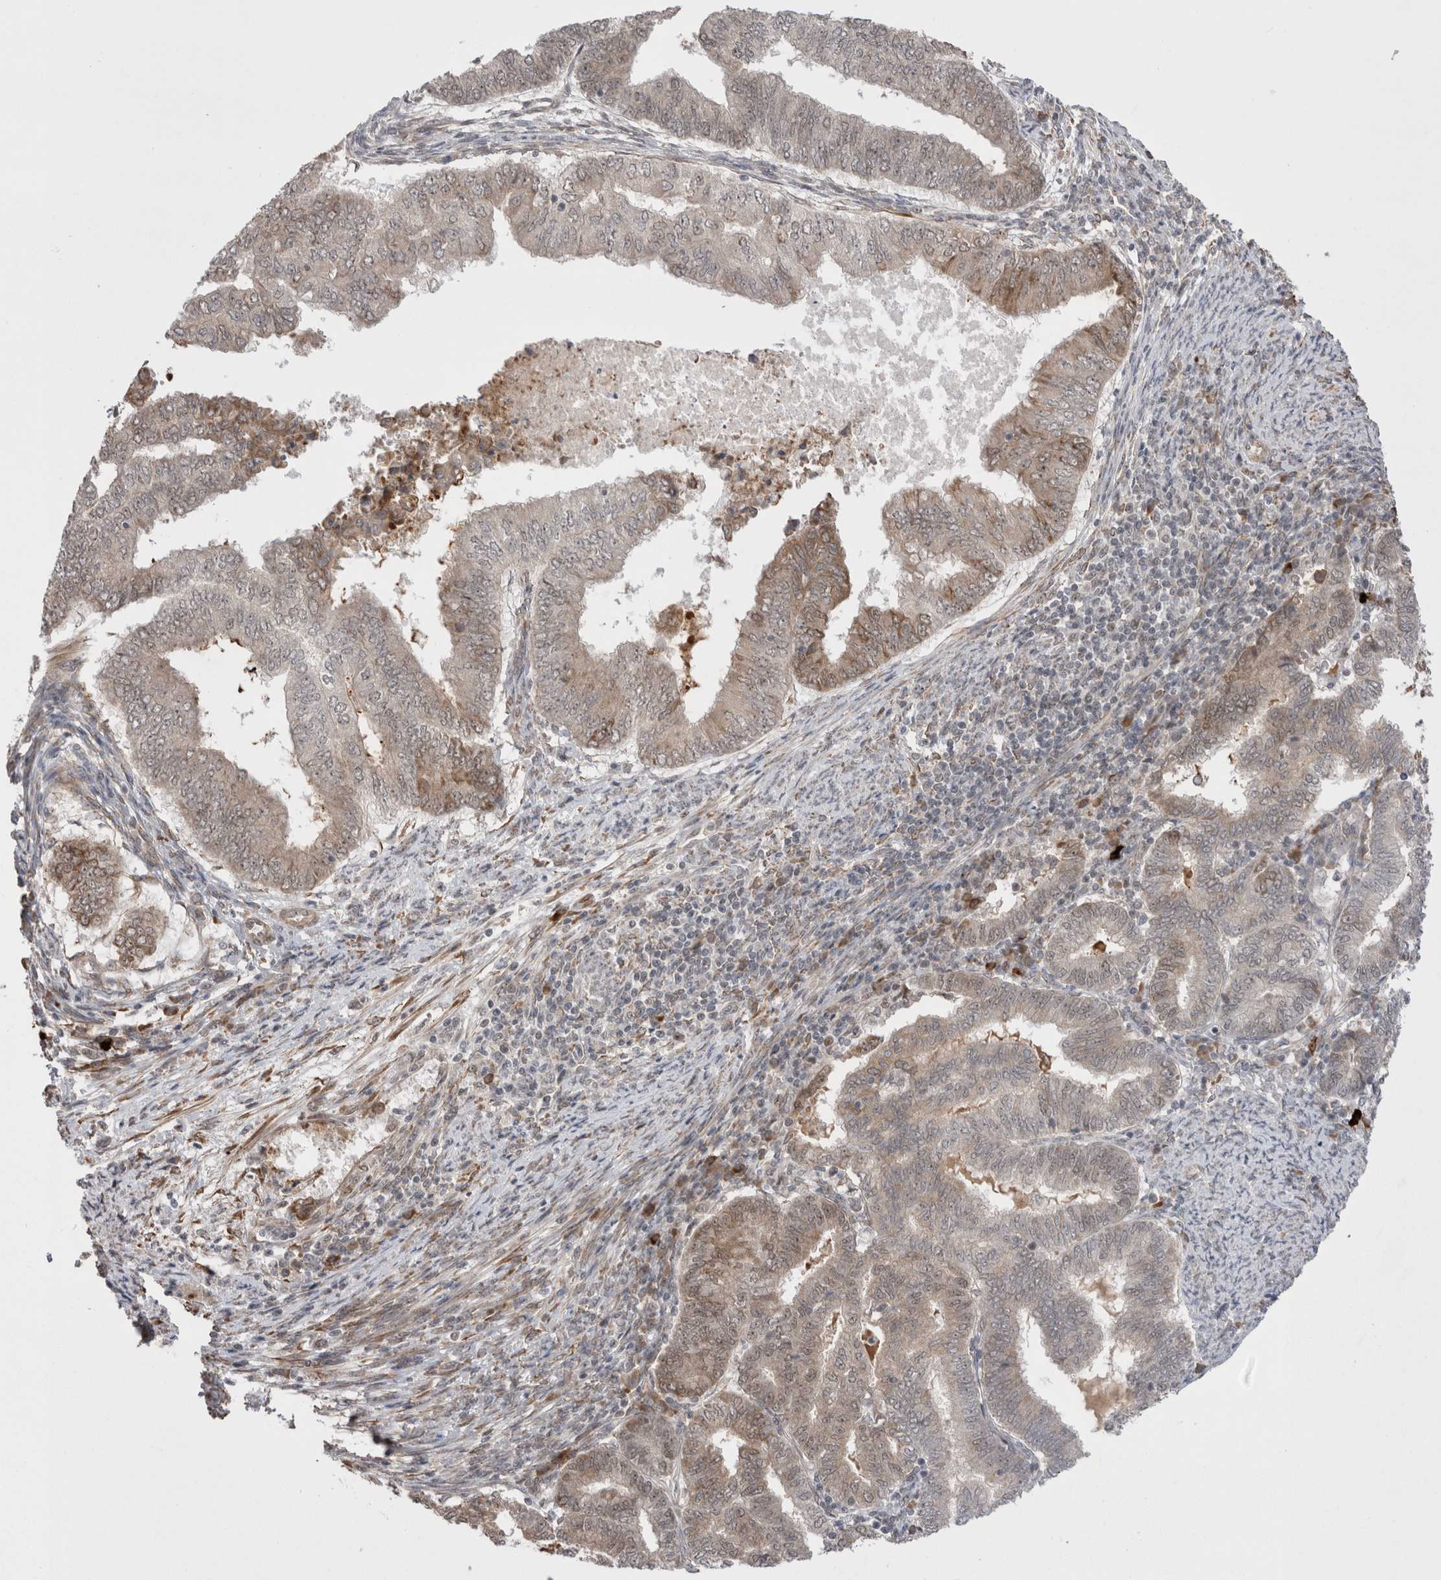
{"staining": {"intensity": "weak", "quantity": "25%-75%", "location": "cytoplasmic/membranous"}, "tissue": "endometrial cancer", "cell_type": "Tumor cells", "image_type": "cancer", "snomed": [{"axis": "morphology", "description": "Polyp, NOS"}, {"axis": "morphology", "description": "Adenocarcinoma, NOS"}, {"axis": "morphology", "description": "Adenoma, NOS"}, {"axis": "topography", "description": "Endometrium"}], "caption": "Immunohistochemistry (IHC) staining of endometrial cancer (polyp), which displays low levels of weak cytoplasmic/membranous staining in about 25%-75% of tumor cells indicating weak cytoplasmic/membranous protein expression. The staining was performed using DAB (brown) for protein detection and nuclei were counterstained in hematoxylin (blue).", "gene": "EXOSC4", "patient": {"sex": "female", "age": 79}}